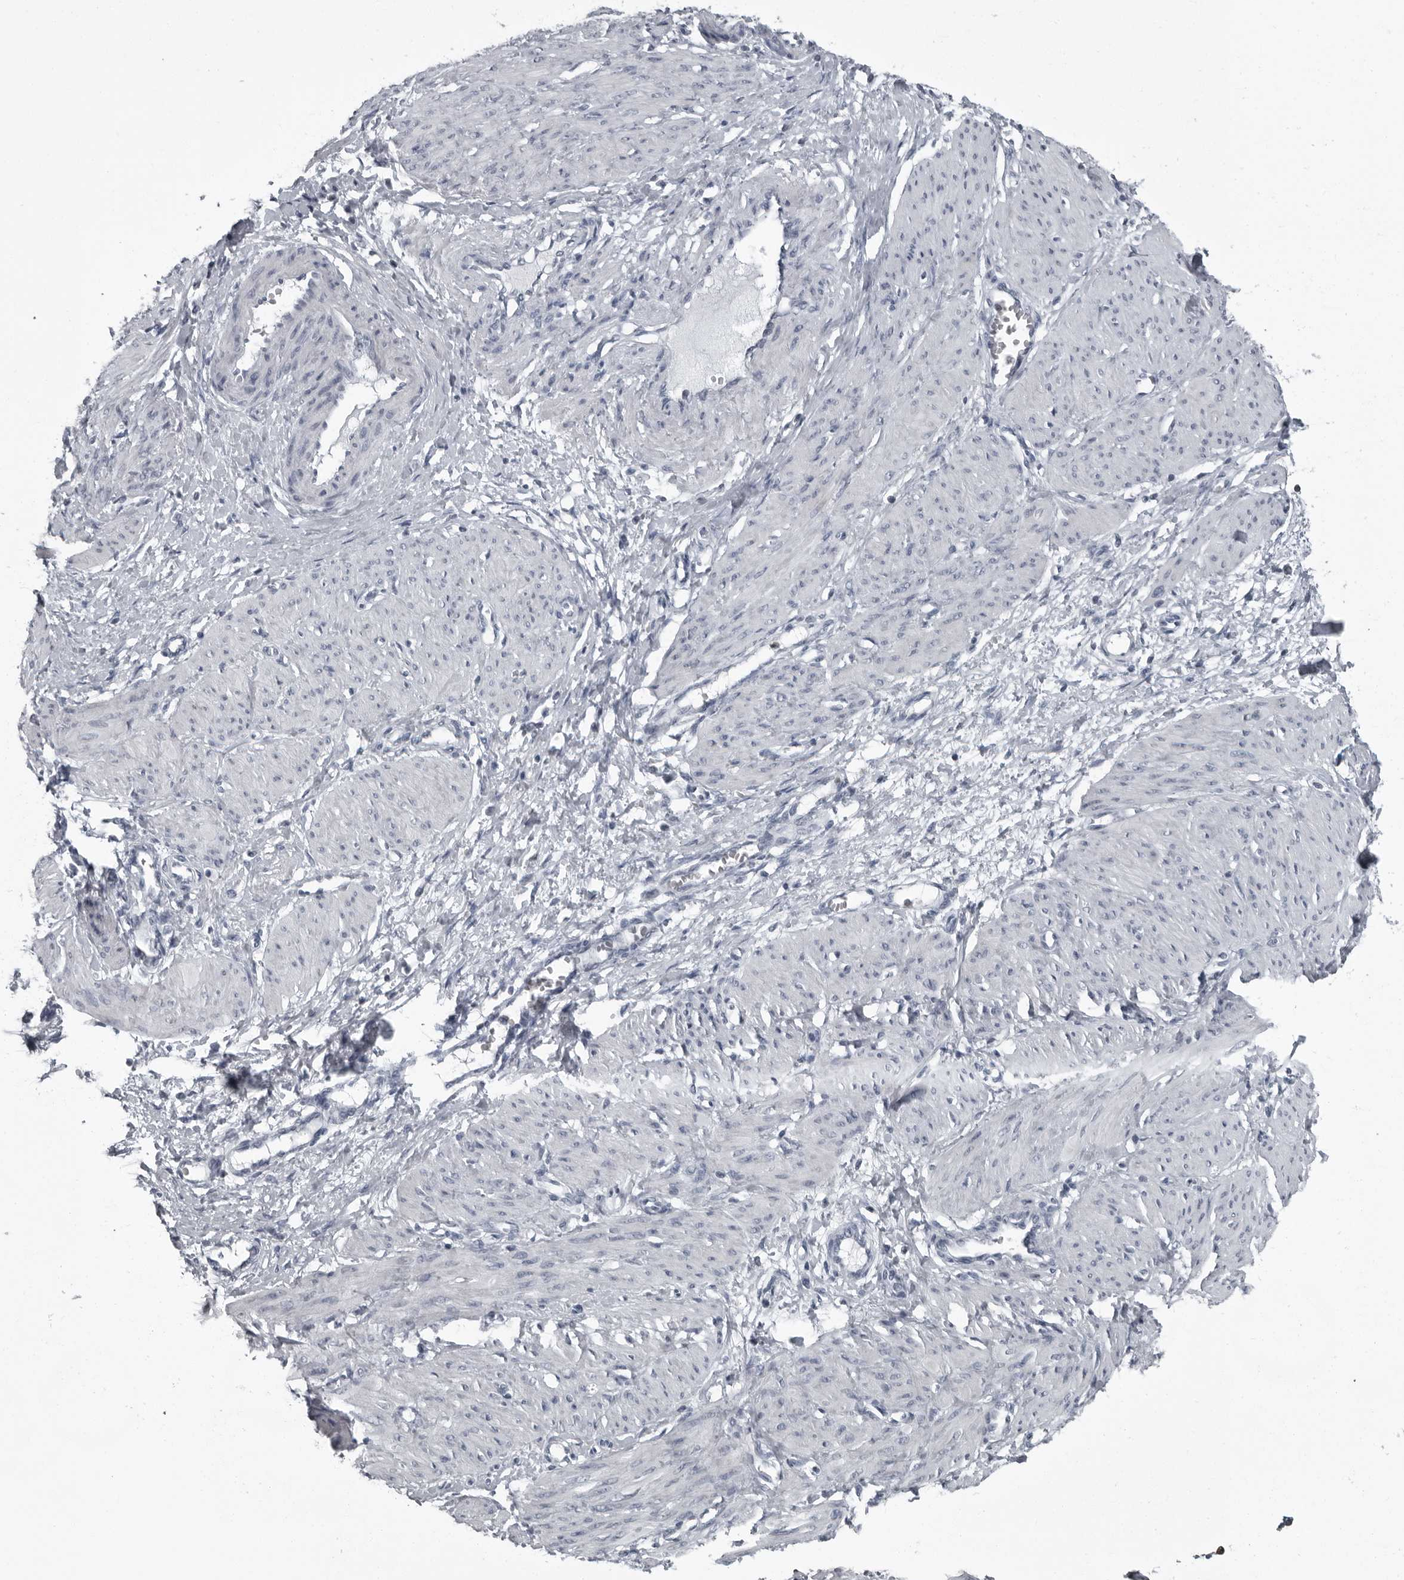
{"staining": {"intensity": "negative", "quantity": "none", "location": "none"}, "tissue": "smooth muscle", "cell_type": "Smooth muscle cells", "image_type": "normal", "snomed": [{"axis": "morphology", "description": "Normal tissue, NOS"}, {"axis": "topography", "description": "Endometrium"}], "caption": "Immunohistochemistry micrograph of benign smooth muscle: smooth muscle stained with DAB (3,3'-diaminobenzidine) displays no significant protein staining in smooth muscle cells.", "gene": "RTCA", "patient": {"sex": "female", "age": 33}}